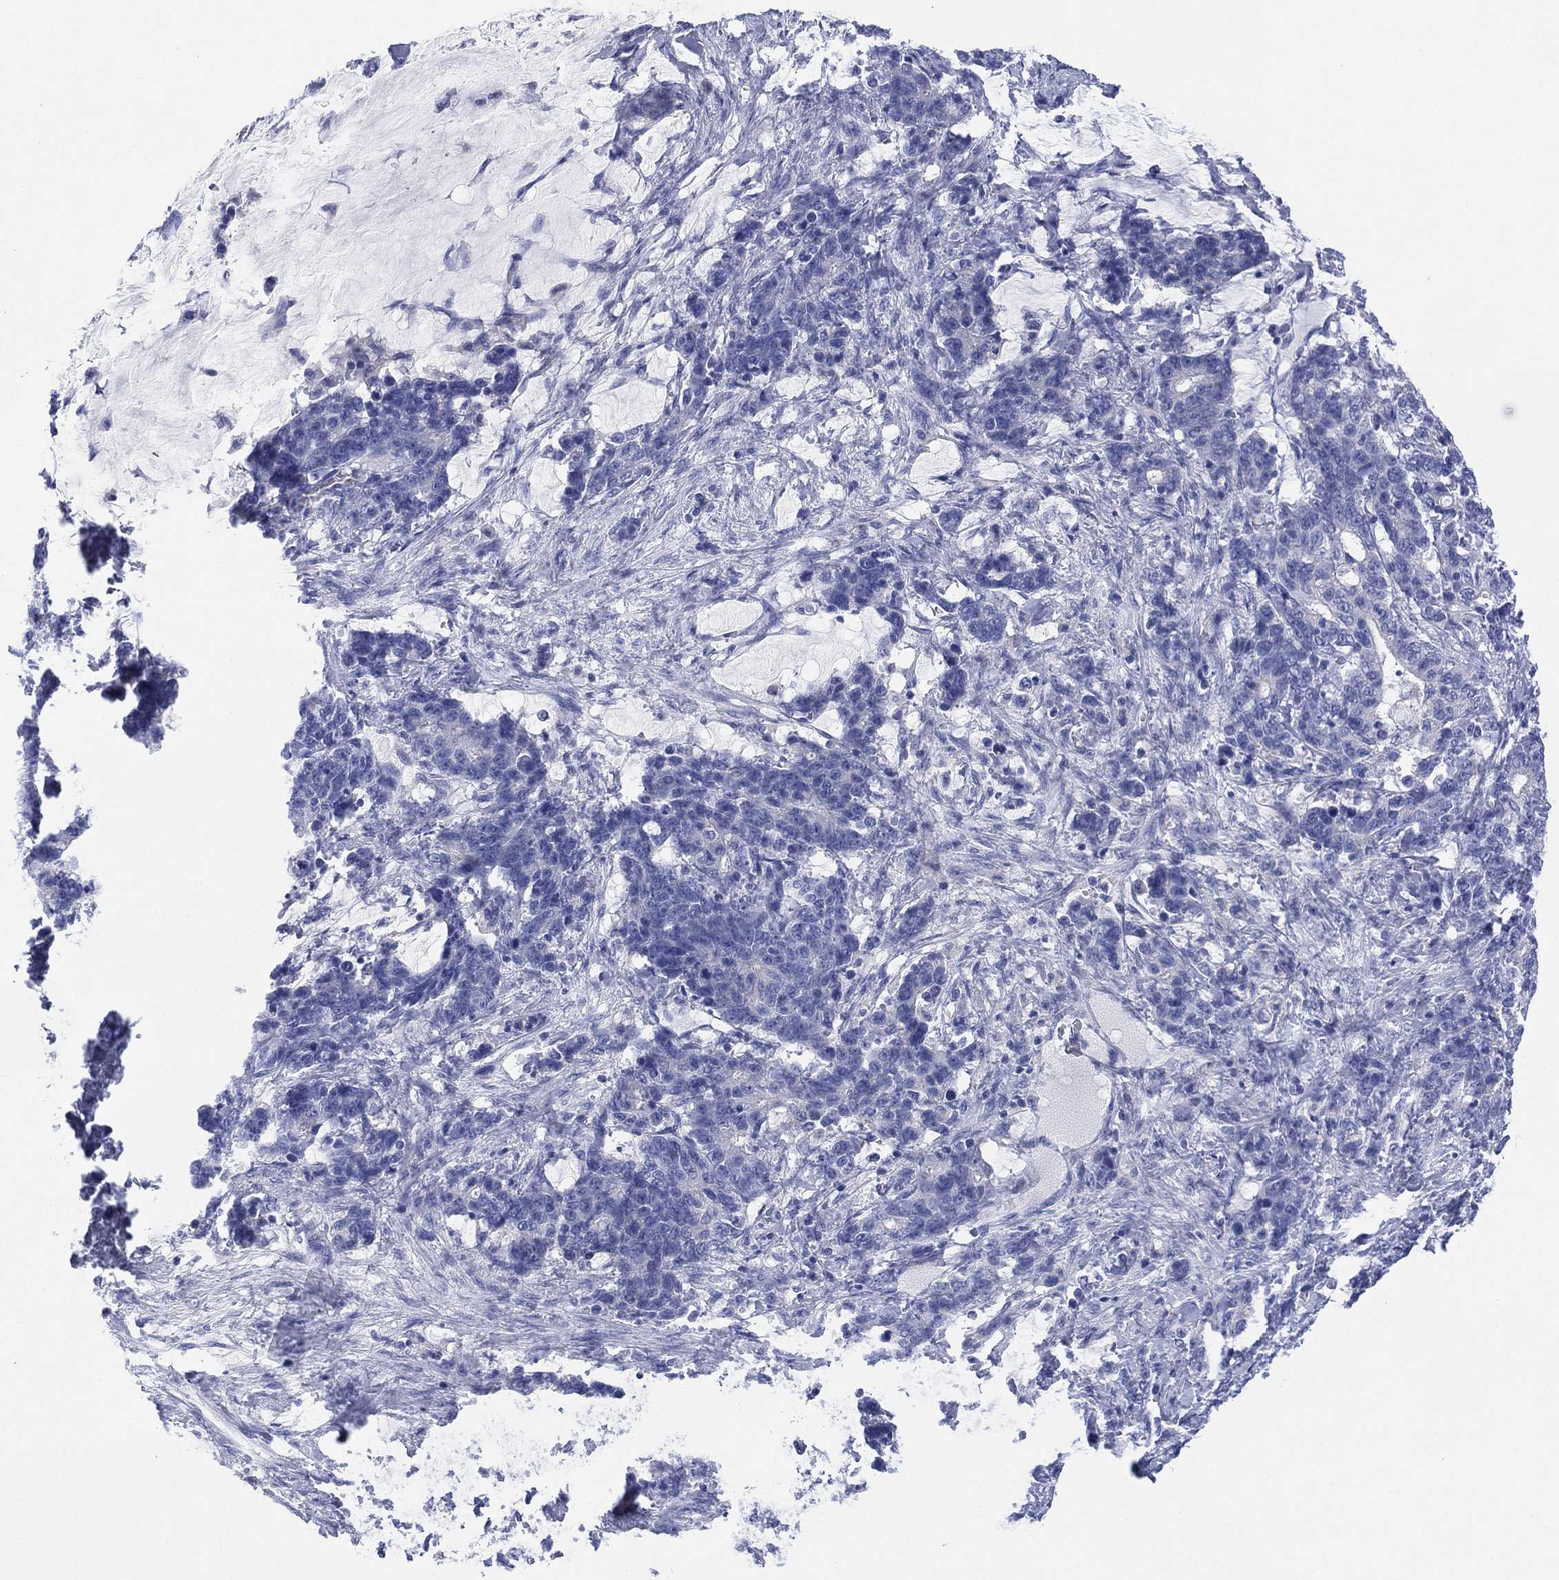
{"staining": {"intensity": "negative", "quantity": "none", "location": "none"}, "tissue": "stomach cancer", "cell_type": "Tumor cells", "image_type": "cancer", "snomed": [{"axis": "morphology", "description": "Normal tissue, NOS"}, {"axis": "morphology", "description": "Adenocarcinoma, NOS"}, {"axis": "topography", "description": "Stomach"}], "caption": "This is a image of immunohistochemistry (IHC) staining of stomach adenocarcinoma, which shows no positivity in tumor cells.", "gene": "CHRNA3", "patient": {"sex": "female", "age": 64}}